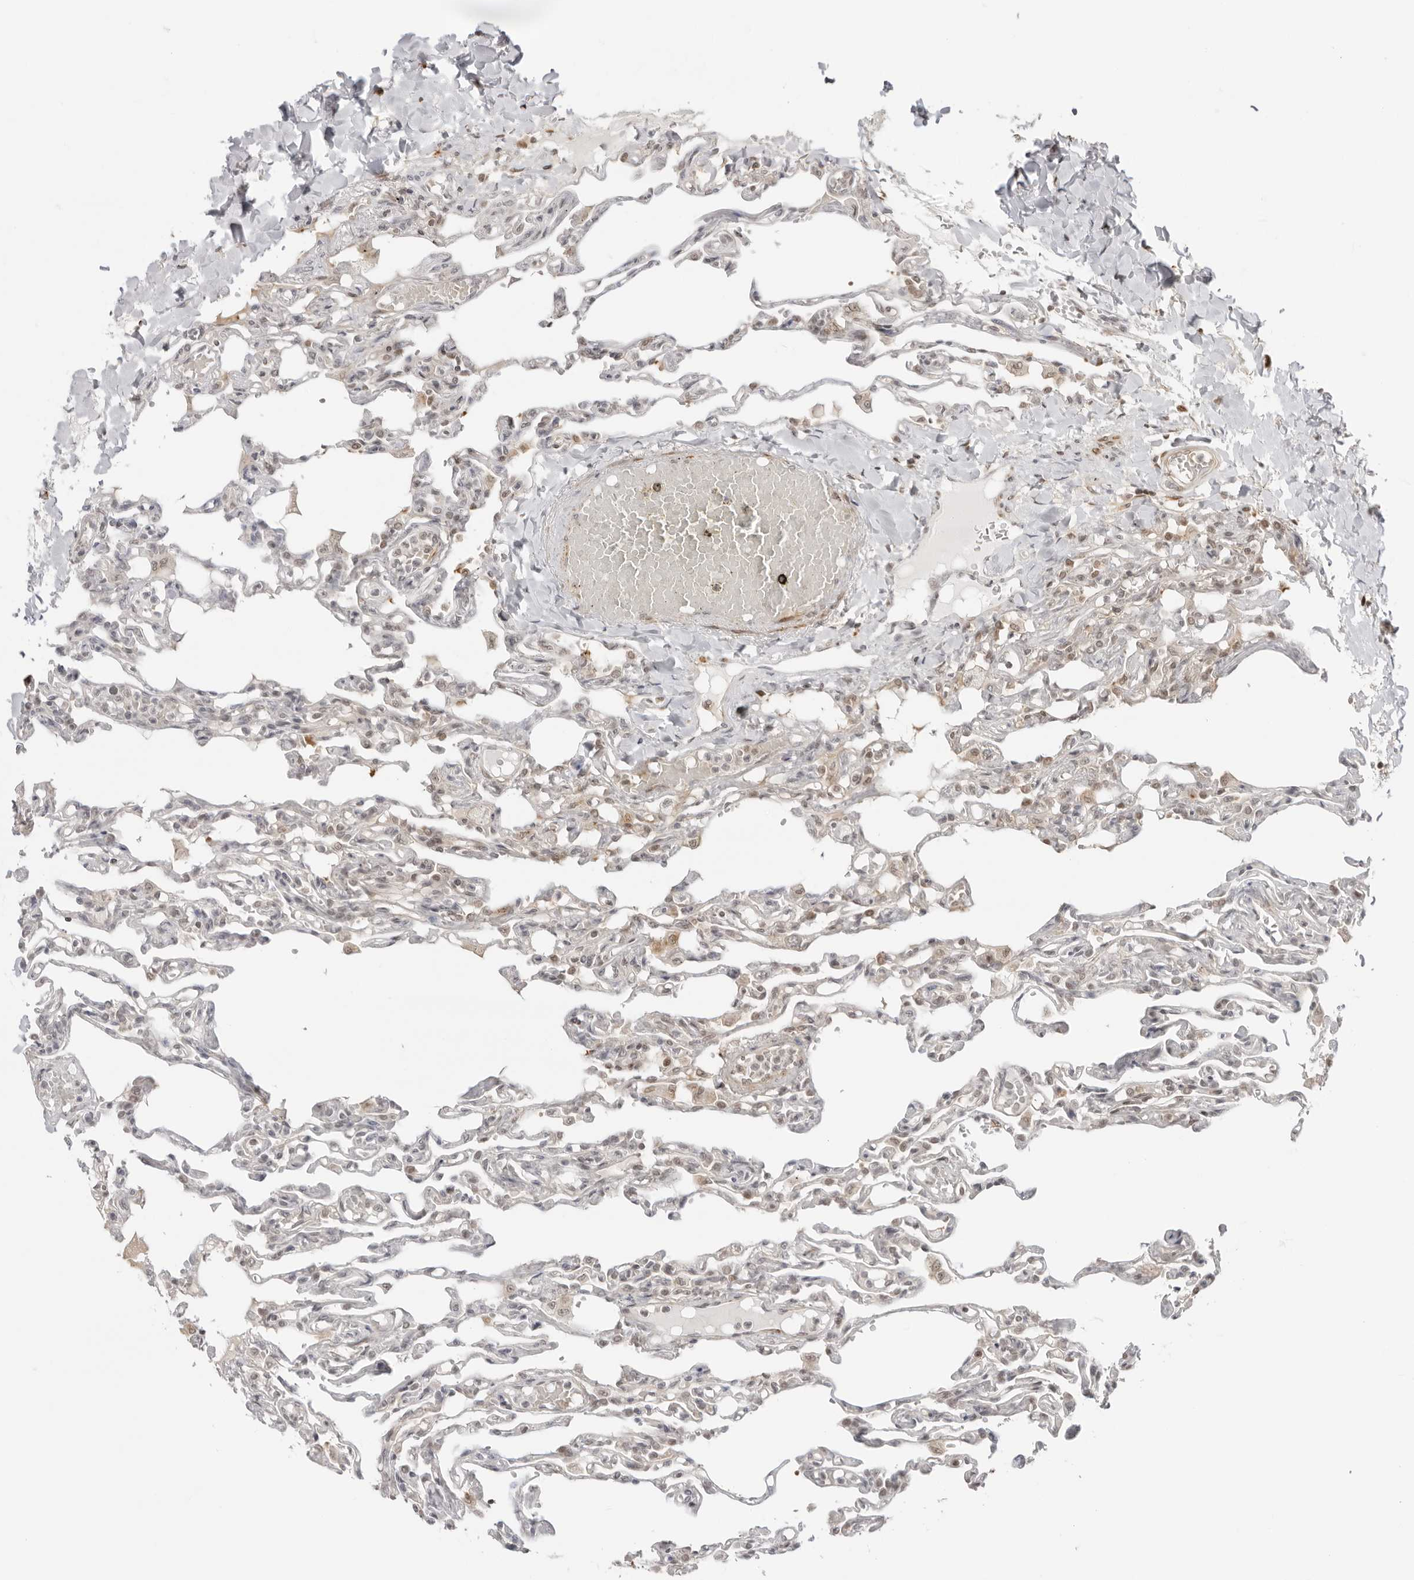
{"staining": {"intensity": "moderate", "quantity": "<25%", "location": "nuclear"}, "tissue": "lung", "cell_type": "Alveolar cells", "image_type": "normal", "snomed": [{"axis": "morphology", "description": "Normal tissue, NOS"}, {"axis": "topography", "description": "Lung"}], "caption": "DAB immunohistochemical staining of benign lung displays moderate nuclear protein positivity in about <25% of alveolar cells.", "gene": "RNF146", "patient": {"sex": "male", "age": 21}}